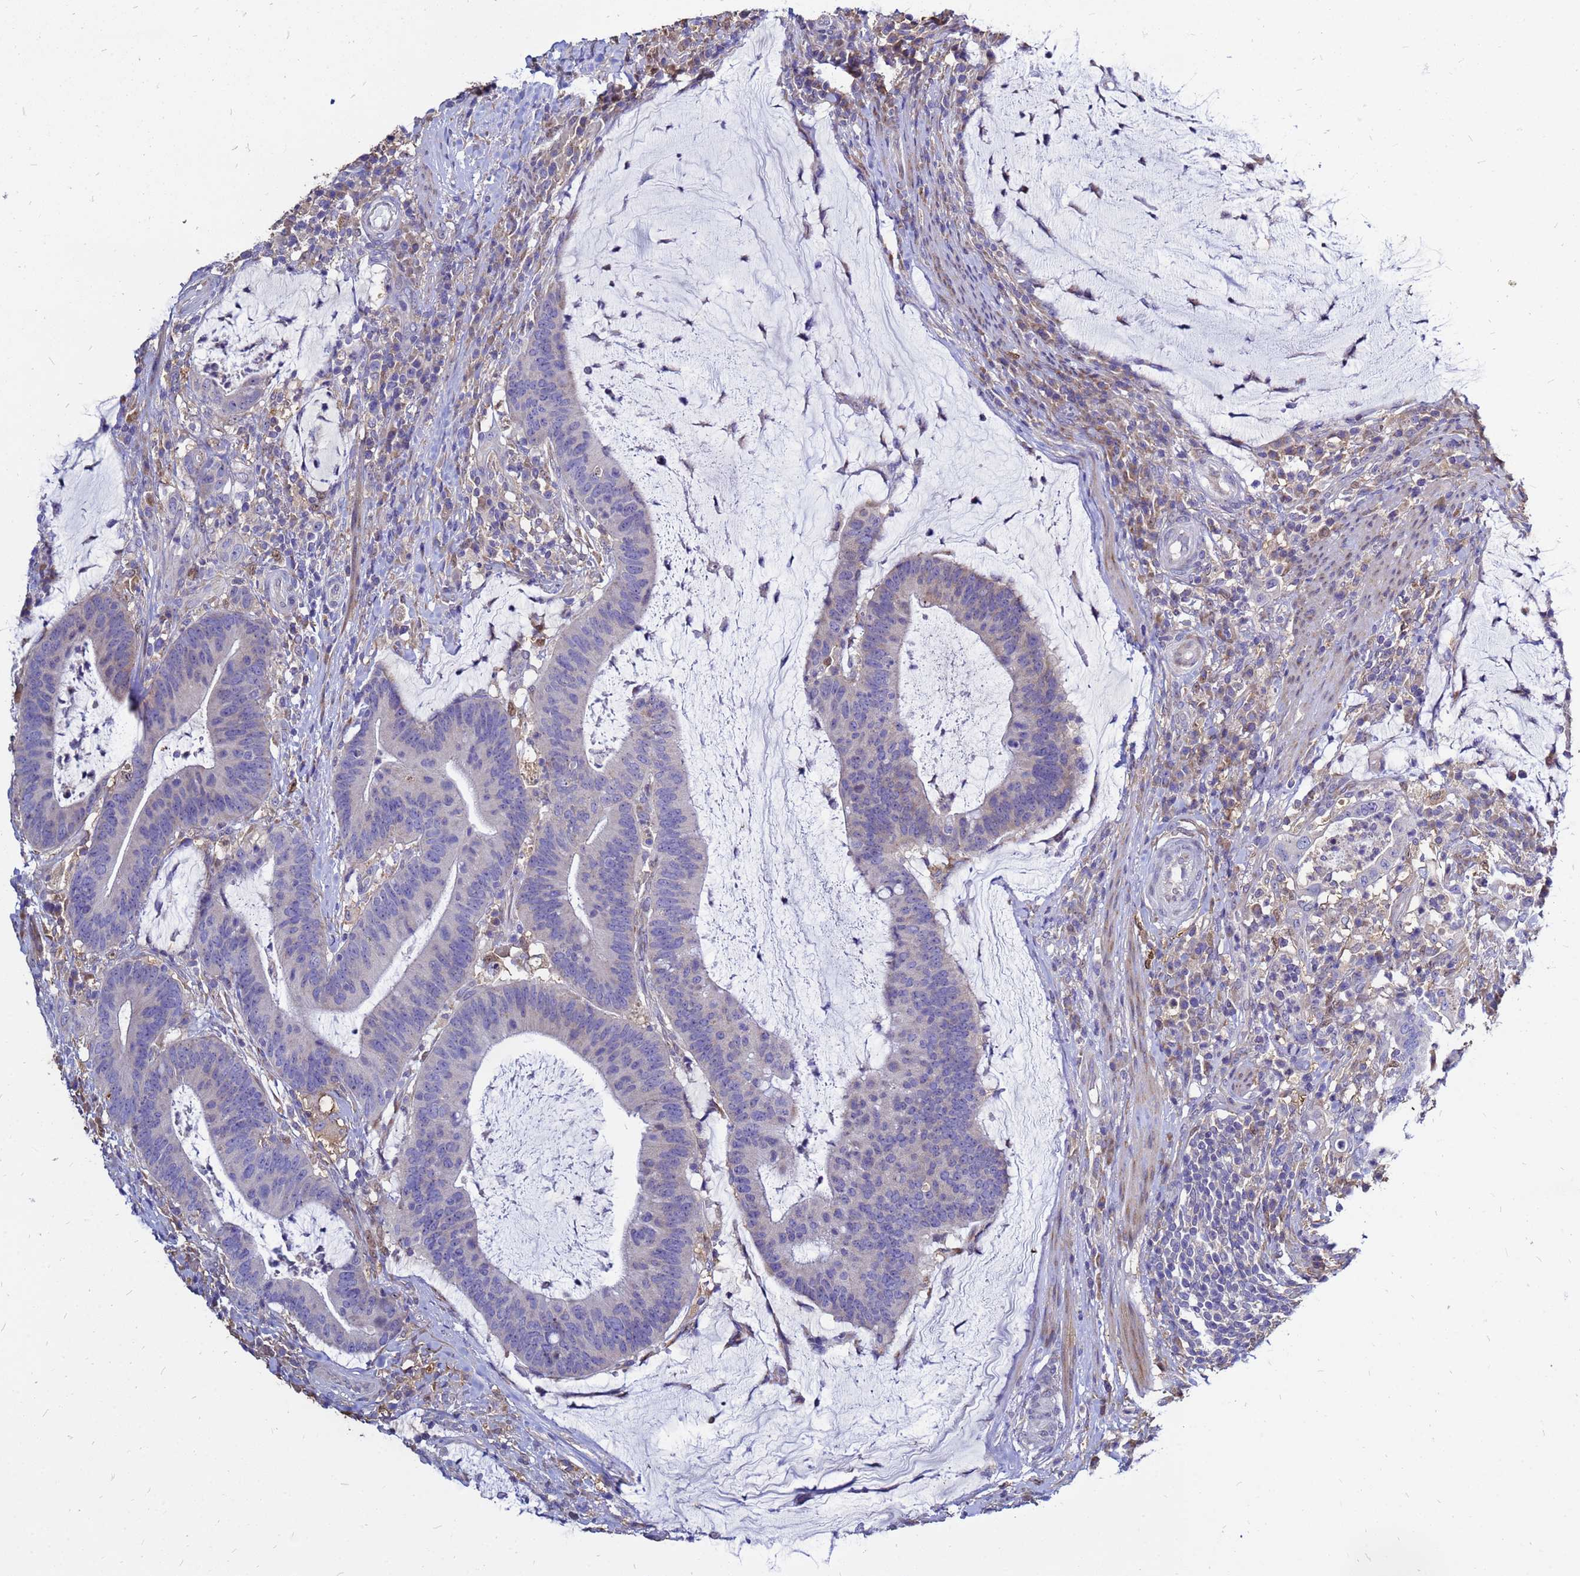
{"staining": {"intensity": "negative", "quantity": "none", "location": "none"}, "tissue": "colorectal cancer", "cell_type": "Tumor cells", "image_type": "cancer", "snomed": [{"axis": "morphology", "description": "Adenocarcinoma, NOS"}, {"axis": "topography", "description": "Colon"}], "caption": "This is a image of immunohistochemistry staining of adenocarcinoma (colorectal), which shows no staining in tumor cells.", "gene": "MOB2", "patient": {"sex": "female", "age": 66}}